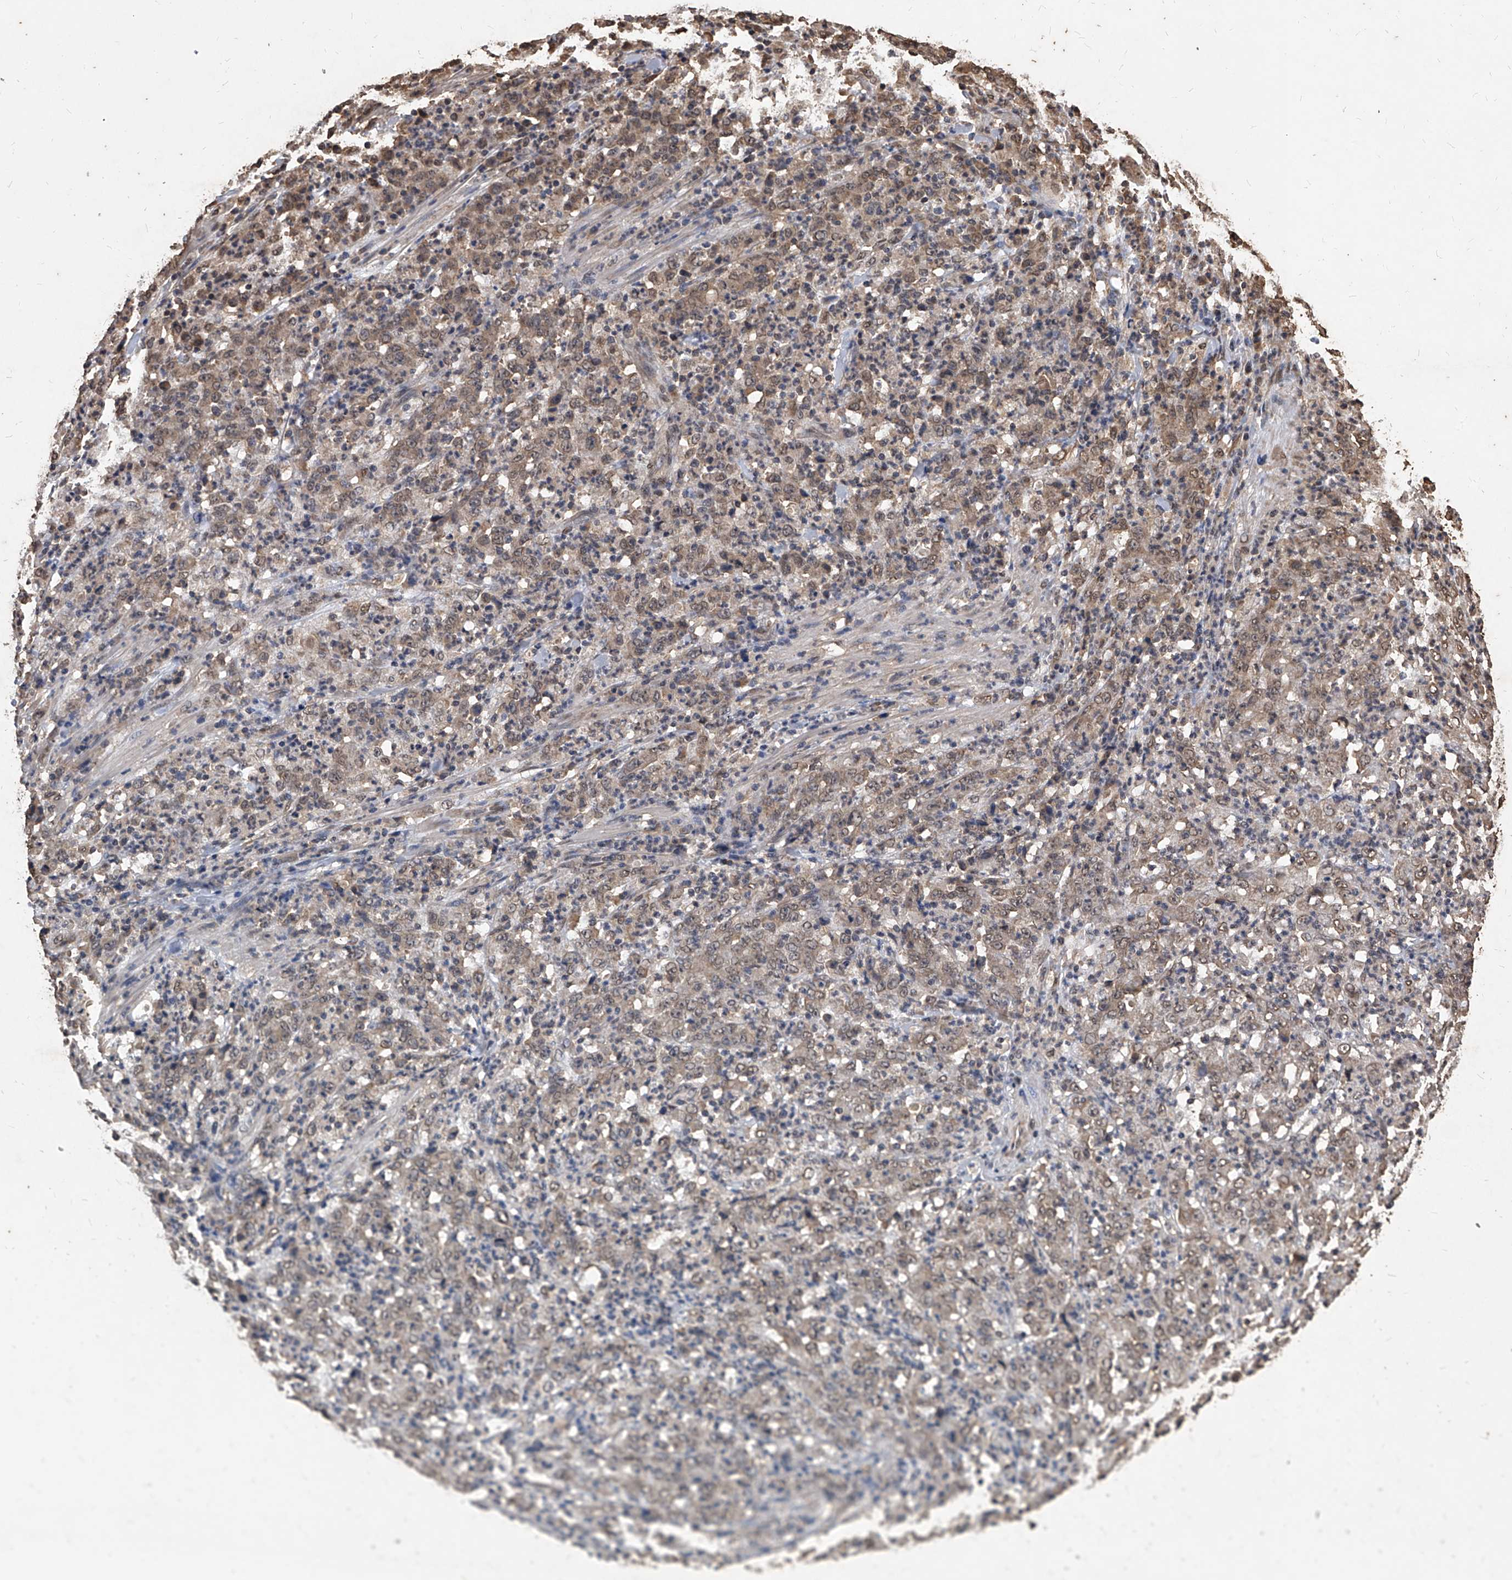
{"staining": {"intensity": "weak", "quantity": "25%-75%", "location": "cytoplasmic/membranous,nuclear"}, "tissue": "stomach cancer", "cell_type": "Tumor cells", "image_type": "cancer", "snomed": [{"axis": "morphology", "description": "Adenocarcinoma, NOS"}, {"axis": "topography", "description": "Stomach, lower"}], "caption": "Brown immunohistochemical staining in stomach cancer exhibits weak cytoplasmic/membranous and nuclear staining in about 25%-75% of tumor cells.", "gene": "FBXL4", "patient": {"sex": "female", "age": 71}}